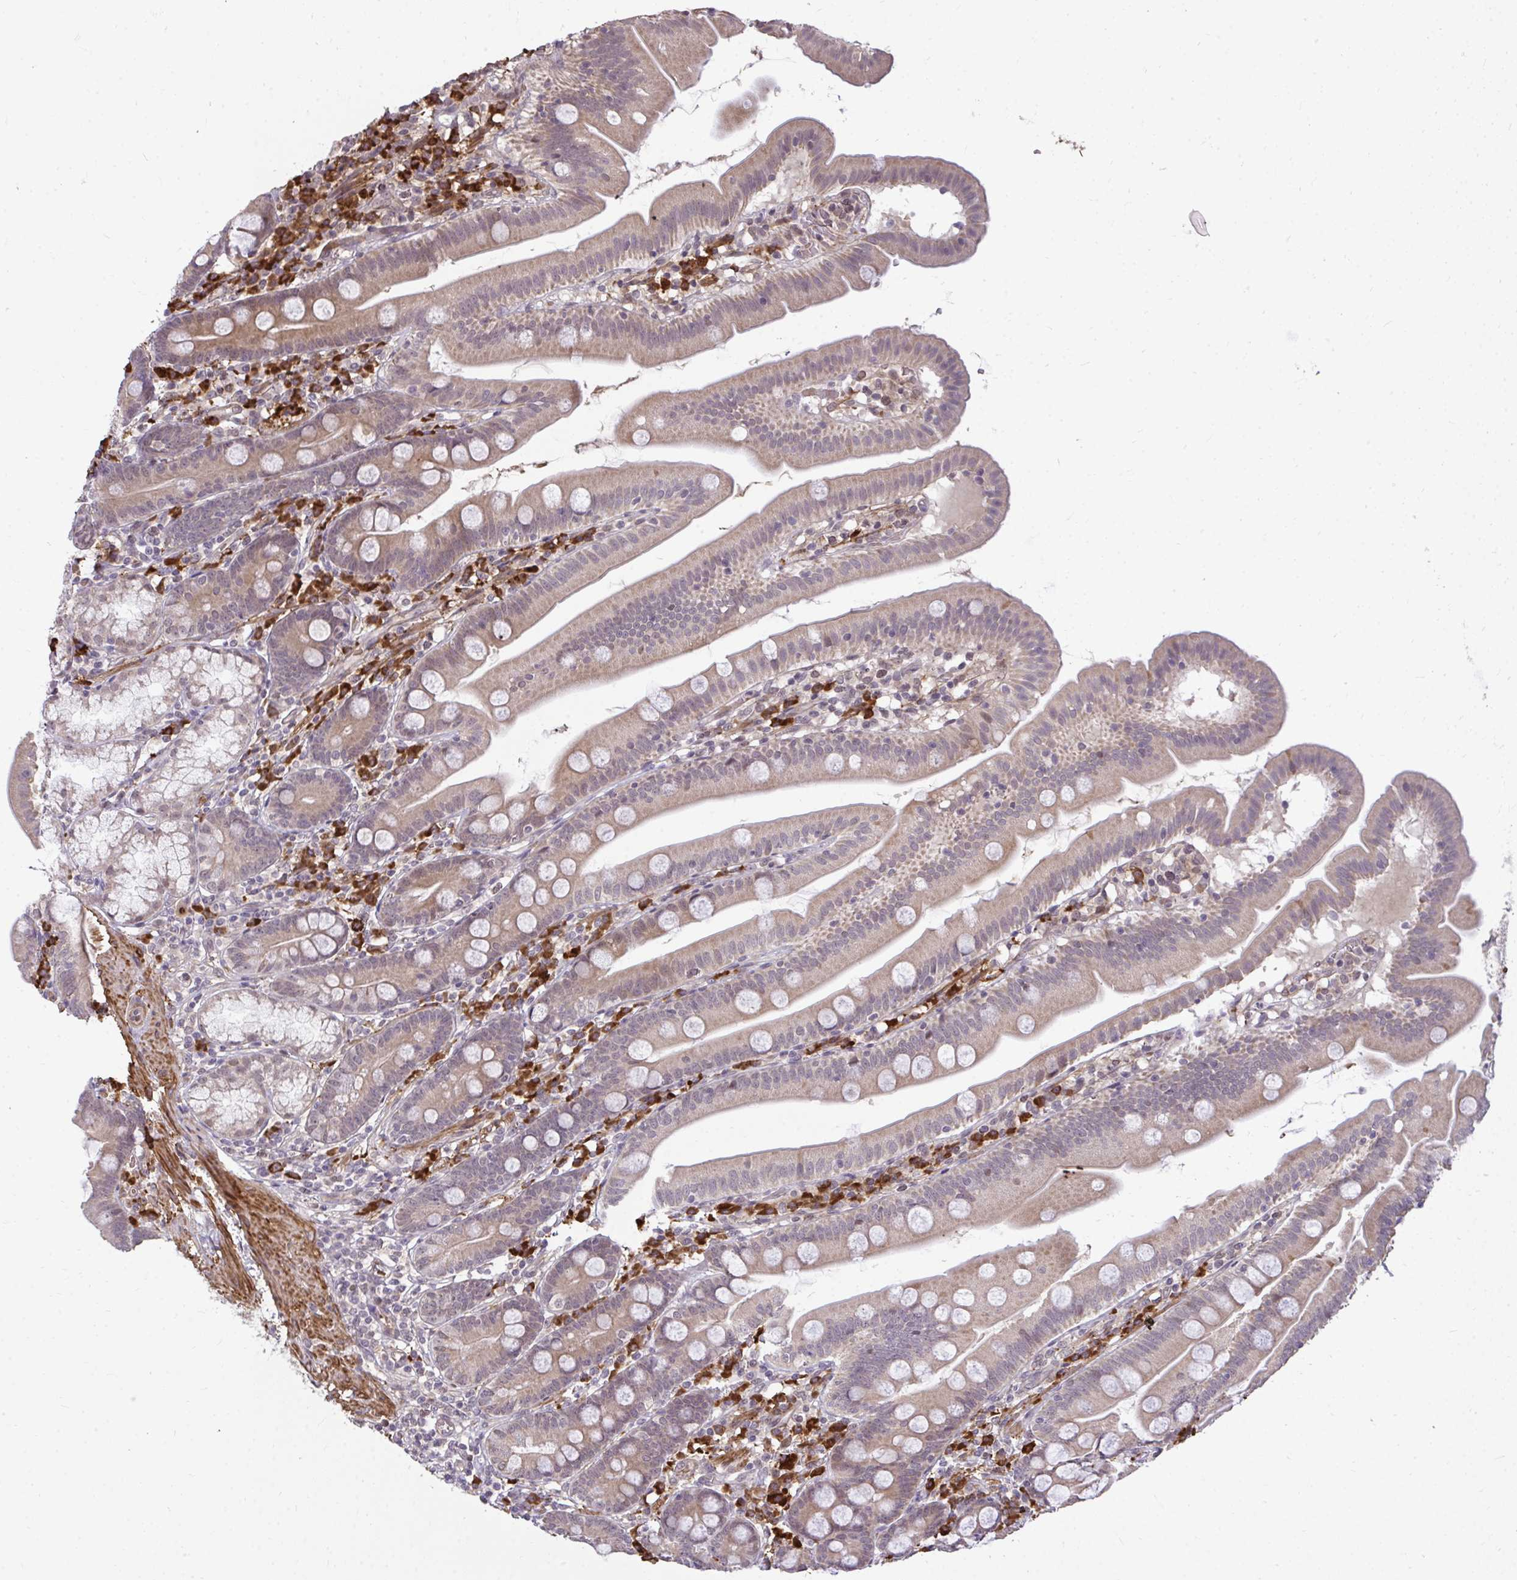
{"staining": {"intensity": "moderate", "quantity": "25%-75%", "location": "cytoplasmic/membranous"}, "tissue": "duodenum", "cell_type": "Glandular cells", "image_type": "normal", "snomed": [{"axis": "morphology", "description": "Normal tissue, NOS"}, {"axis": "topography", "description": "Duodenum"}], "caption": "Normal duodenum shows moderate cytoplasmic/membranous staining in about 25%-75% of glandular cells.", "gene": "ZSCAN9", "patient": {"sex": "female", "age": 67}}